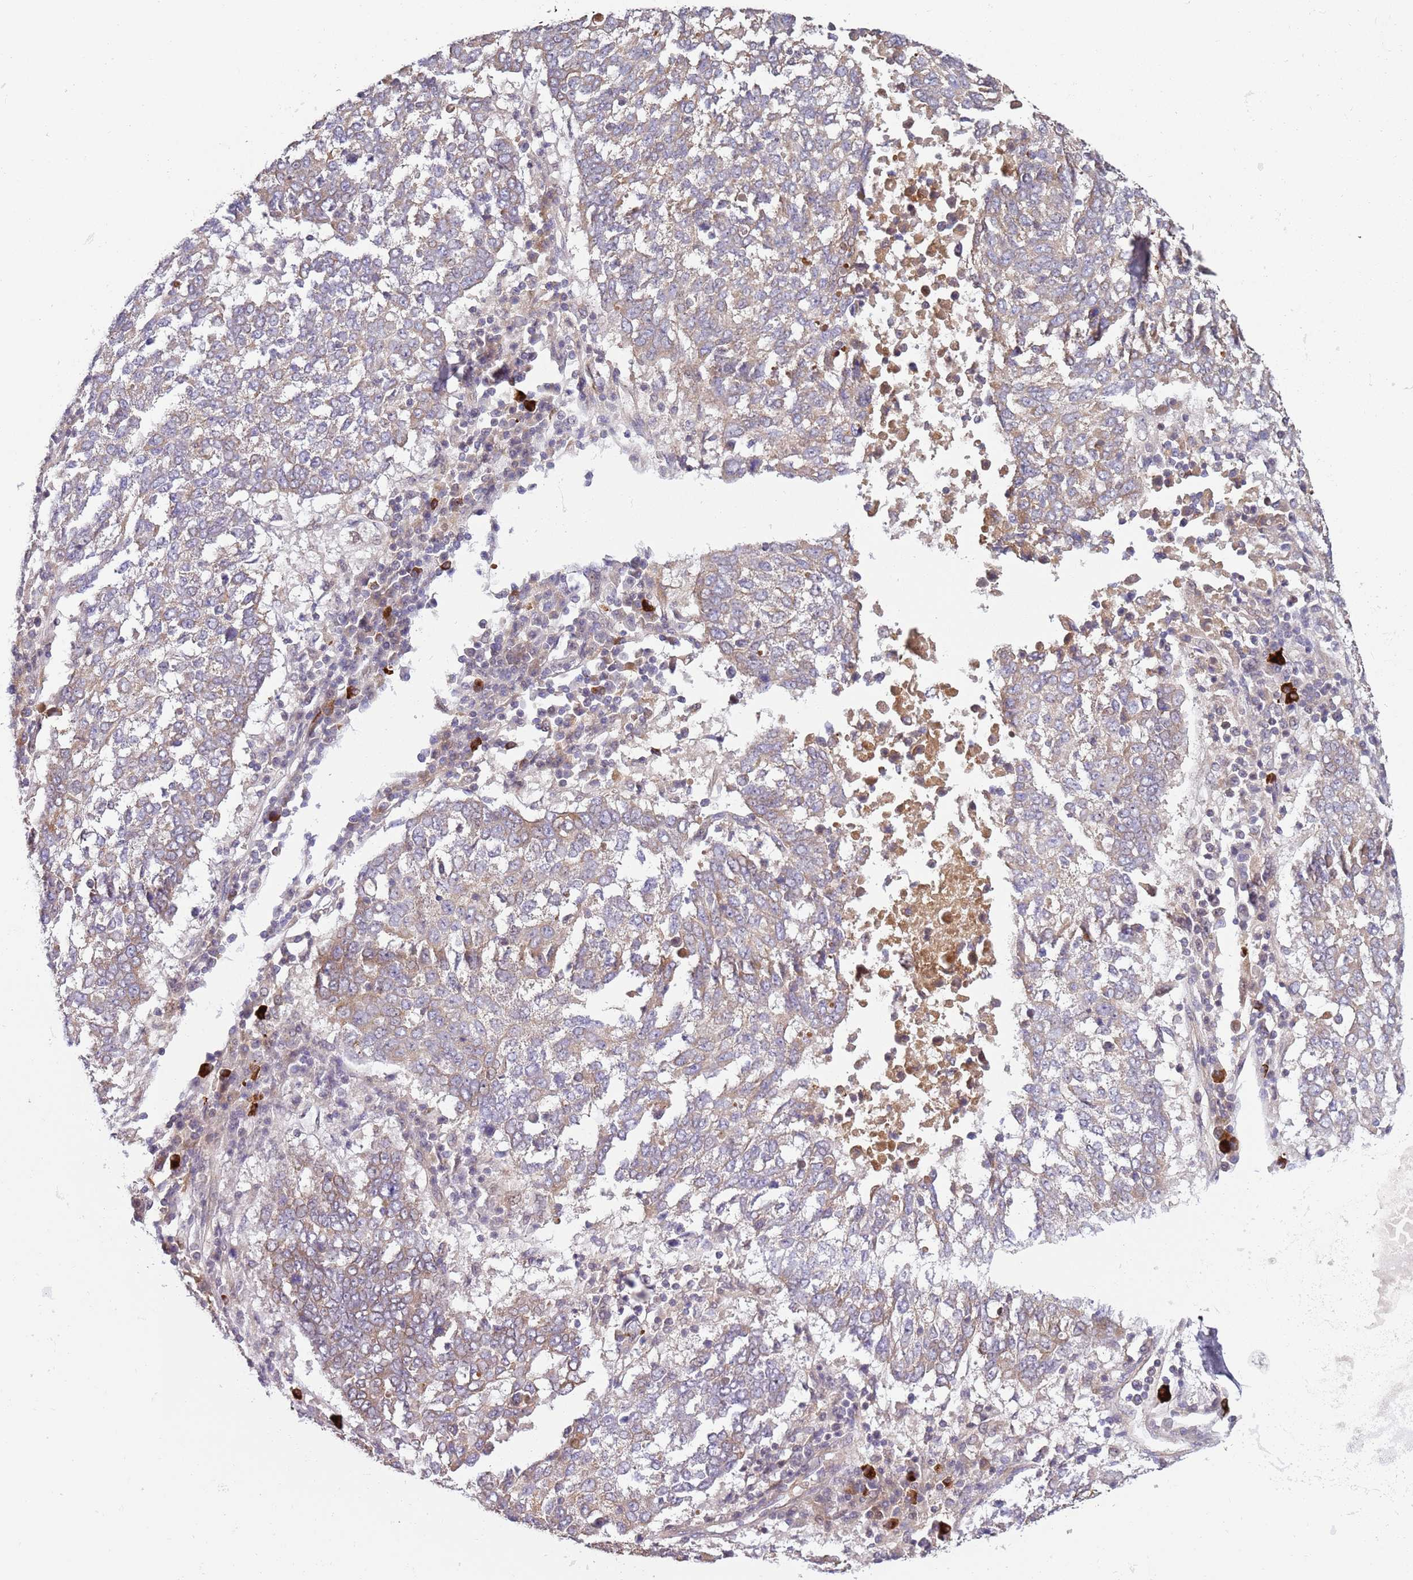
{"staining": {"intensity": "weak", "quantity": "25%-75%", "location": "cytoplasmic/membranous"}, "tissue": "lung cancer", "cell_type": "Tumor cells", "image_type": "cancer", "snomed": [{"axis": "morphology", "description": "Squamous cell carcinoma, NOS"}, {"axis": "topography", "description": "Lung"}], "caption": "A low amount of weak cytoplasmic/membranous positivity is identified in about 25%-75% of tumor cells in lung cancer (squamous cell carcinoma) tissue. (brown staining indicates protein expression, while blue staining denotes nuclei).", "gene": "NPAP1", "patient": {"sex": "male", "age": 73}}